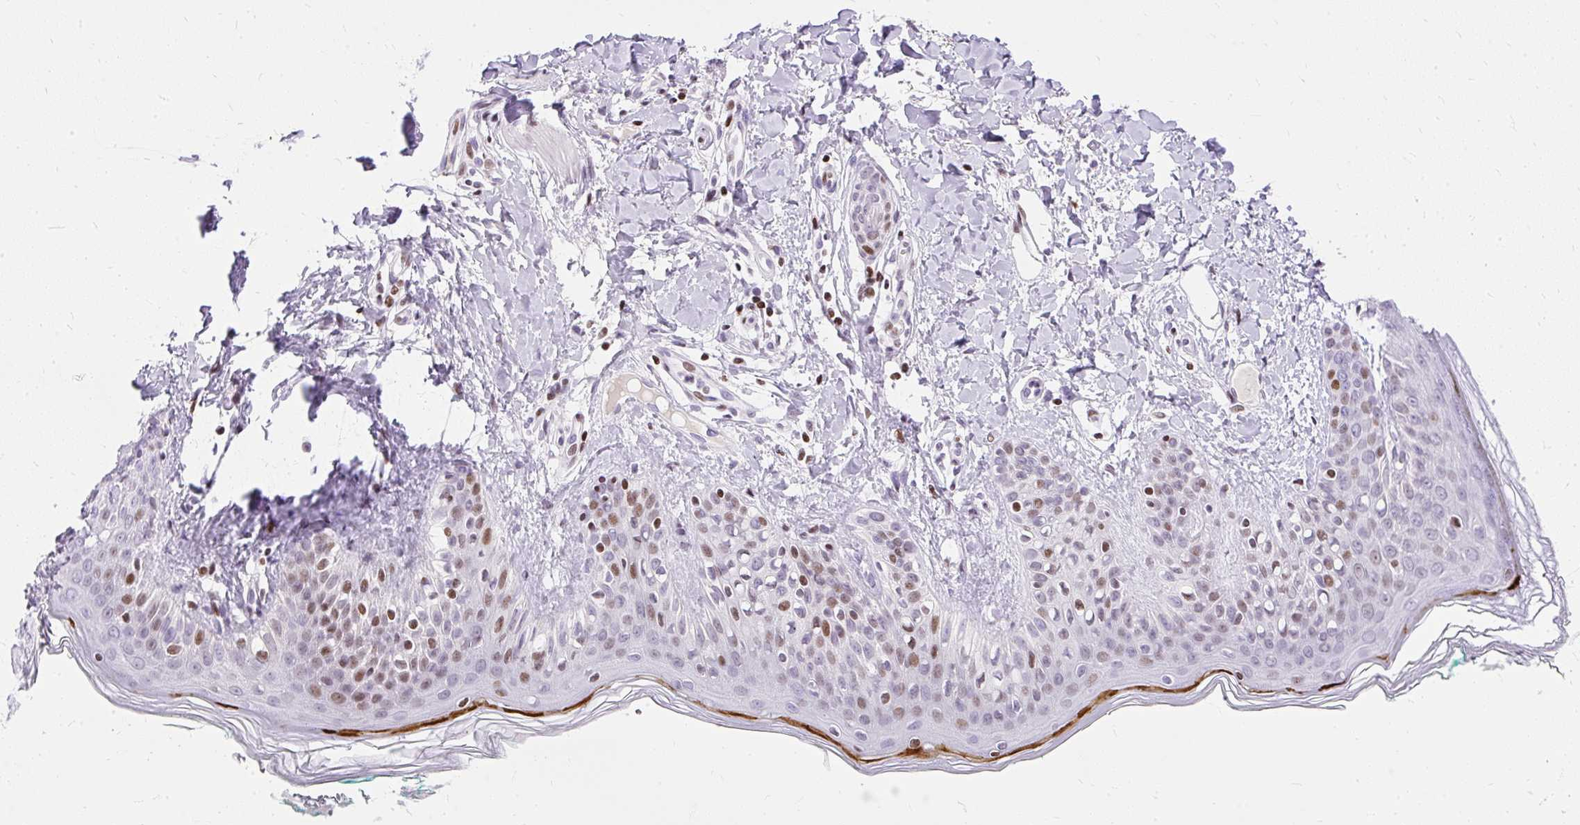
{"staining": {"intensity": "negative", "quantity": "none", "location": "none"}, "tissue": "skin", "cell_type": "Fibroblasts", "image_type": "normal", "snomed": [{"axis": "morphology", "description": "Normal tissue, NOS"}, {"axis": "topography", "description": "Skin"}], "caption": "High power microscopy micrograph of an immunohistochemistry image of benign skin, revealing no significant positivity in fibroblasts.", "gene": "TMEM177", "patient": {"sex": "male", "age": 16}}